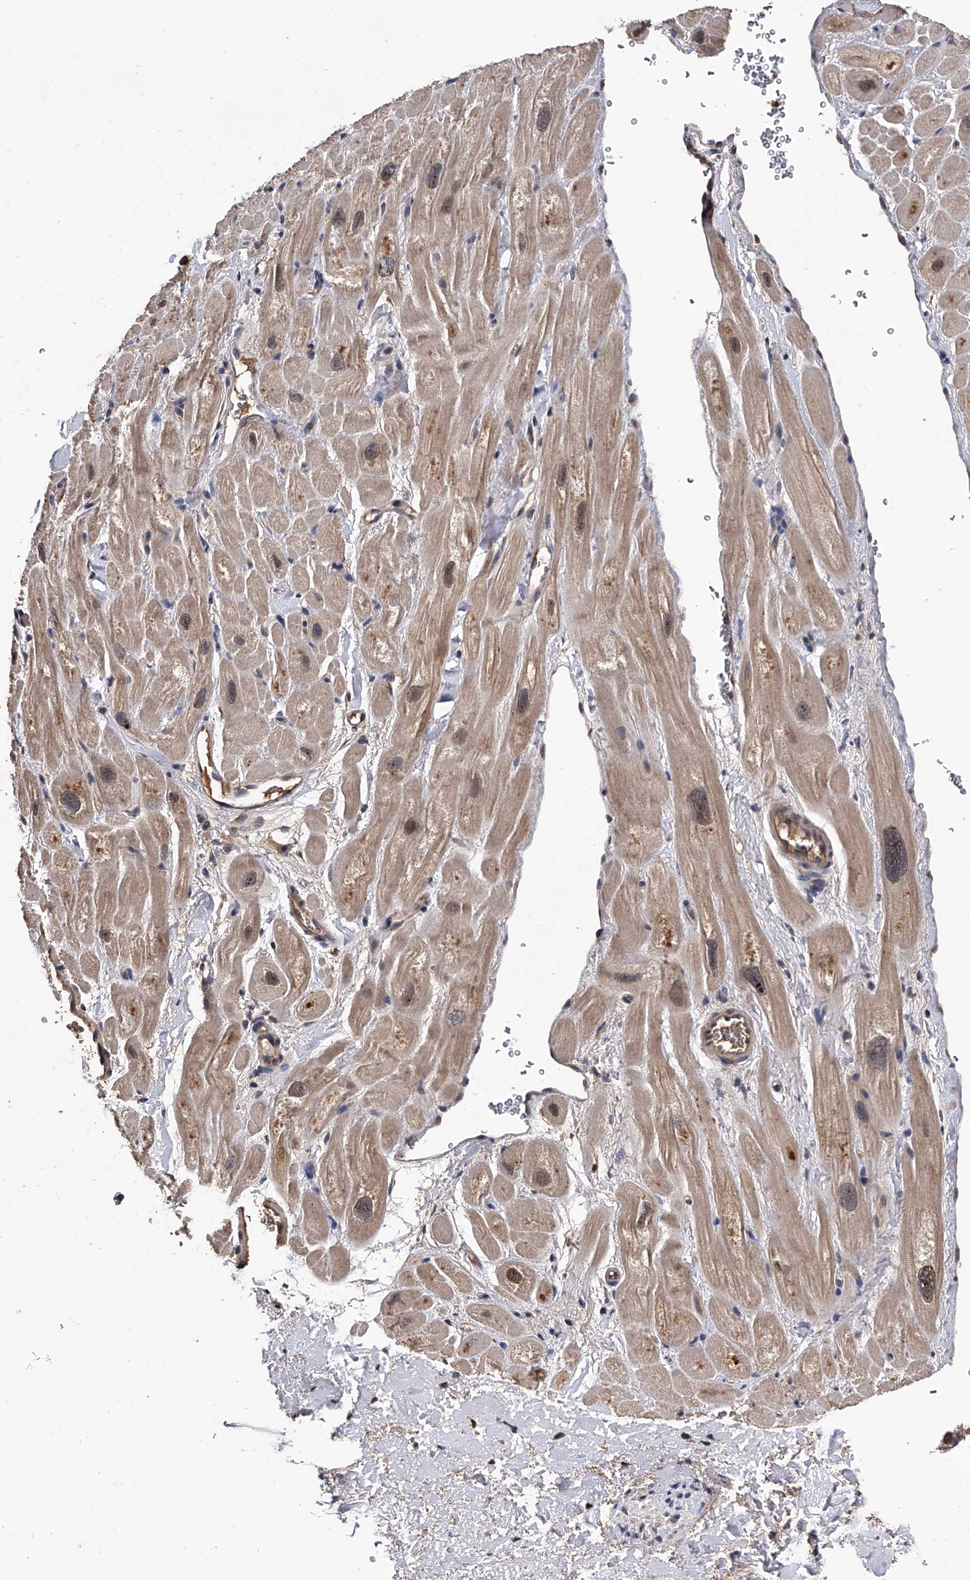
{"staining": {"intensity": "moderate", "quantity": ">75%", "location": "cytoplasmic/membranous,nuclear"}, "tissue": "heart muscle", "cell_type": "Cardiomyocytes", "image_type": "normal", "snomed": [{"axis": "morphology", "description": "Normal tissue, NOS"}, {"axis": "topography", "description": "Heart"}], "caption": "This is a micrograph of IHC staining of unremarkable heart muscle, which shows moderate staining in the cytoplasmic/membranous,nuclear of cardiomyocytes.", "gene": "EFCAB7", "patient": {"sex": "male", "age": 49}}